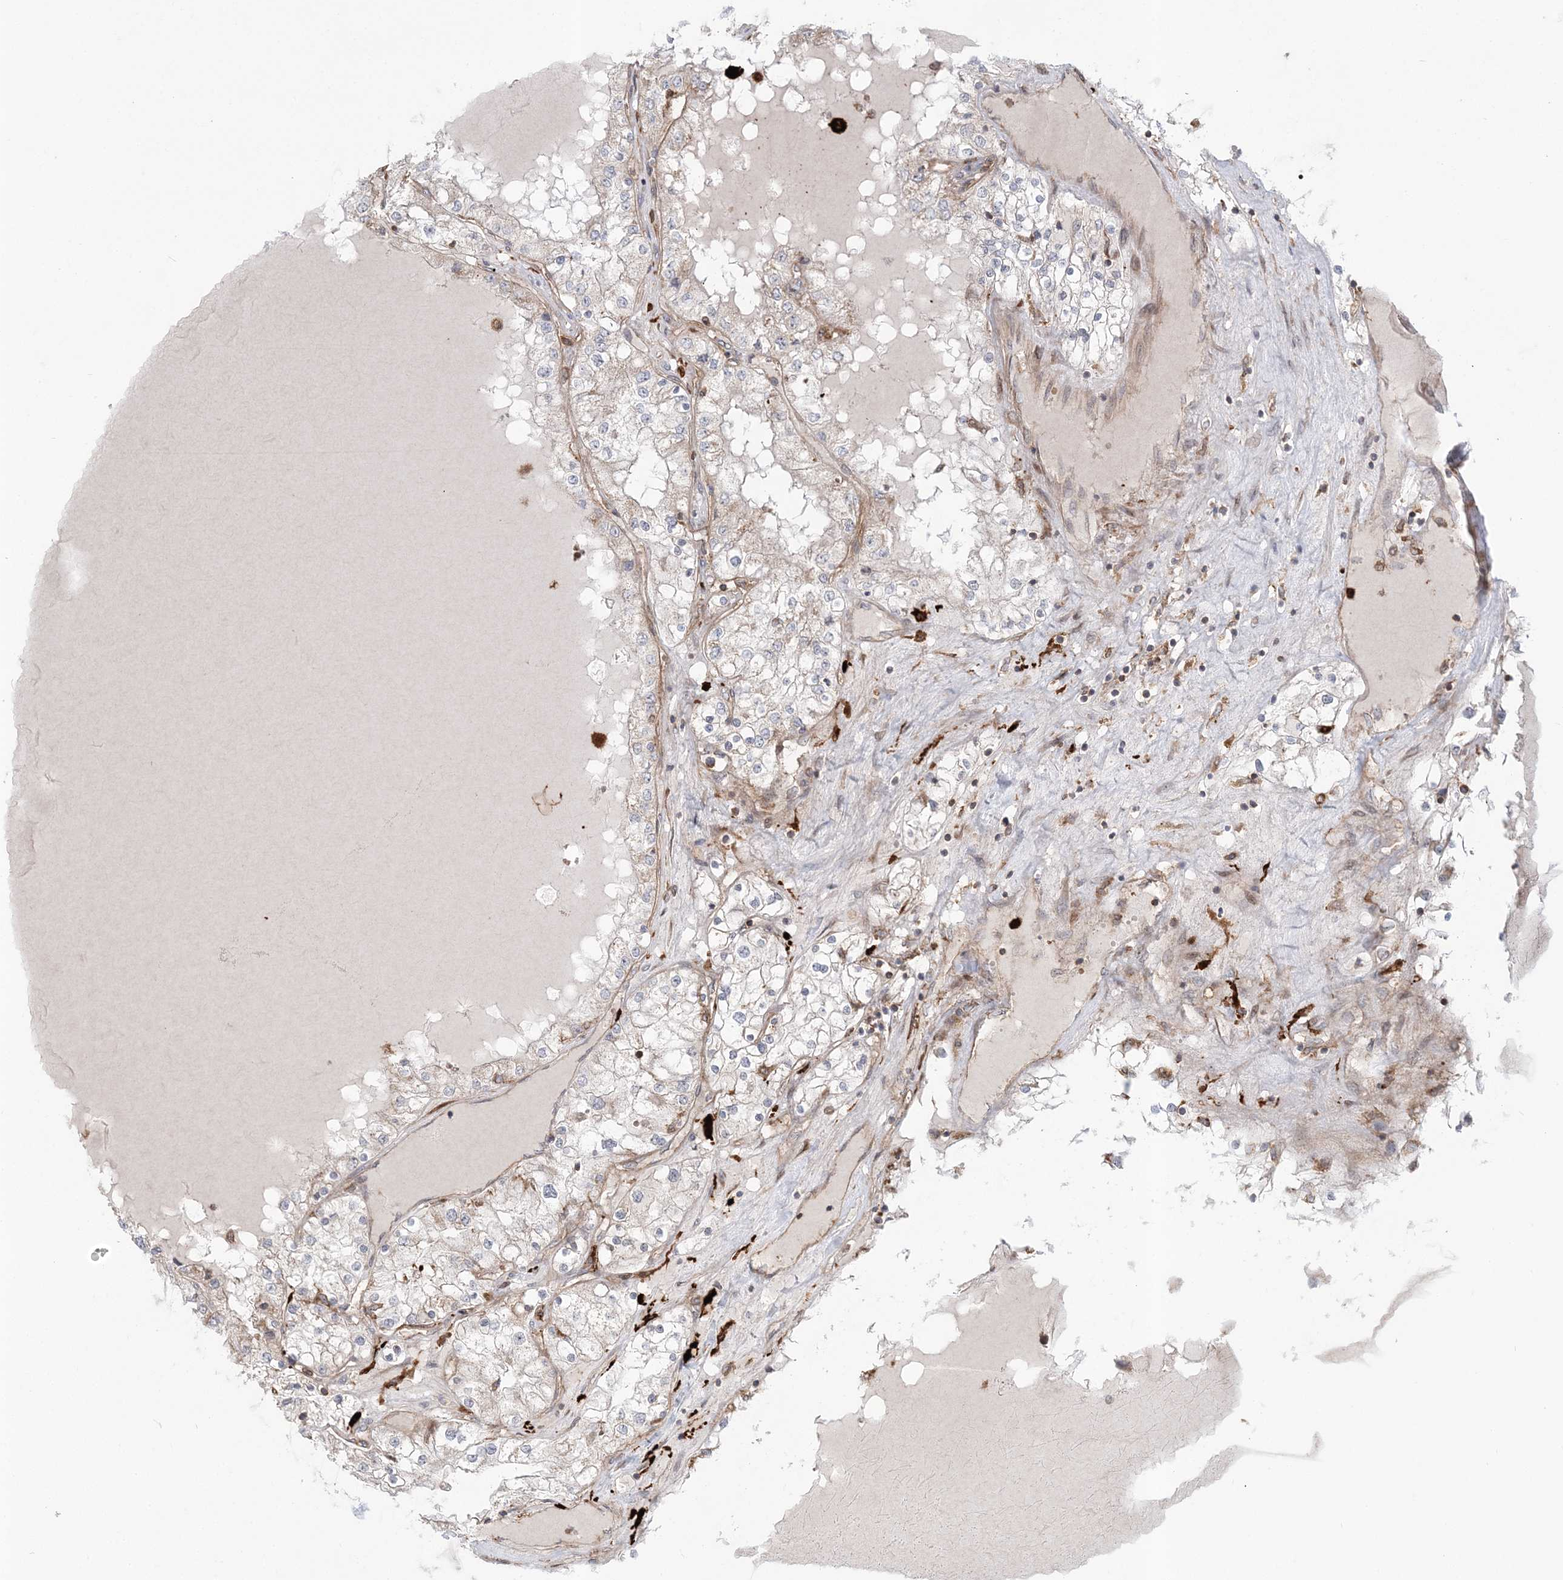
{"staining": {"intensity": "weak", "quantity": "25%-75%", "location": "cytoplasmic/membranous"}, "tissue": "renal cancer", "cell_type": "Tumor cells", "image_type": "cancer", "snomed": [{"axis": "morphology", "description": "Adenocarcinoma, NOS"}, {"axis": "topography", "description": "Kidney"}], "caption": "DAB (3,3'-diaminobenzidine) immunohistochemical staining of renal cancer (adenocarcinoma) shows weak cytoplasmic/membranous protein positivity in approximately 25%-75% of tumor cells.", "gene": "LRPPRC", "patient": {"sex": "male", "age": 68}}